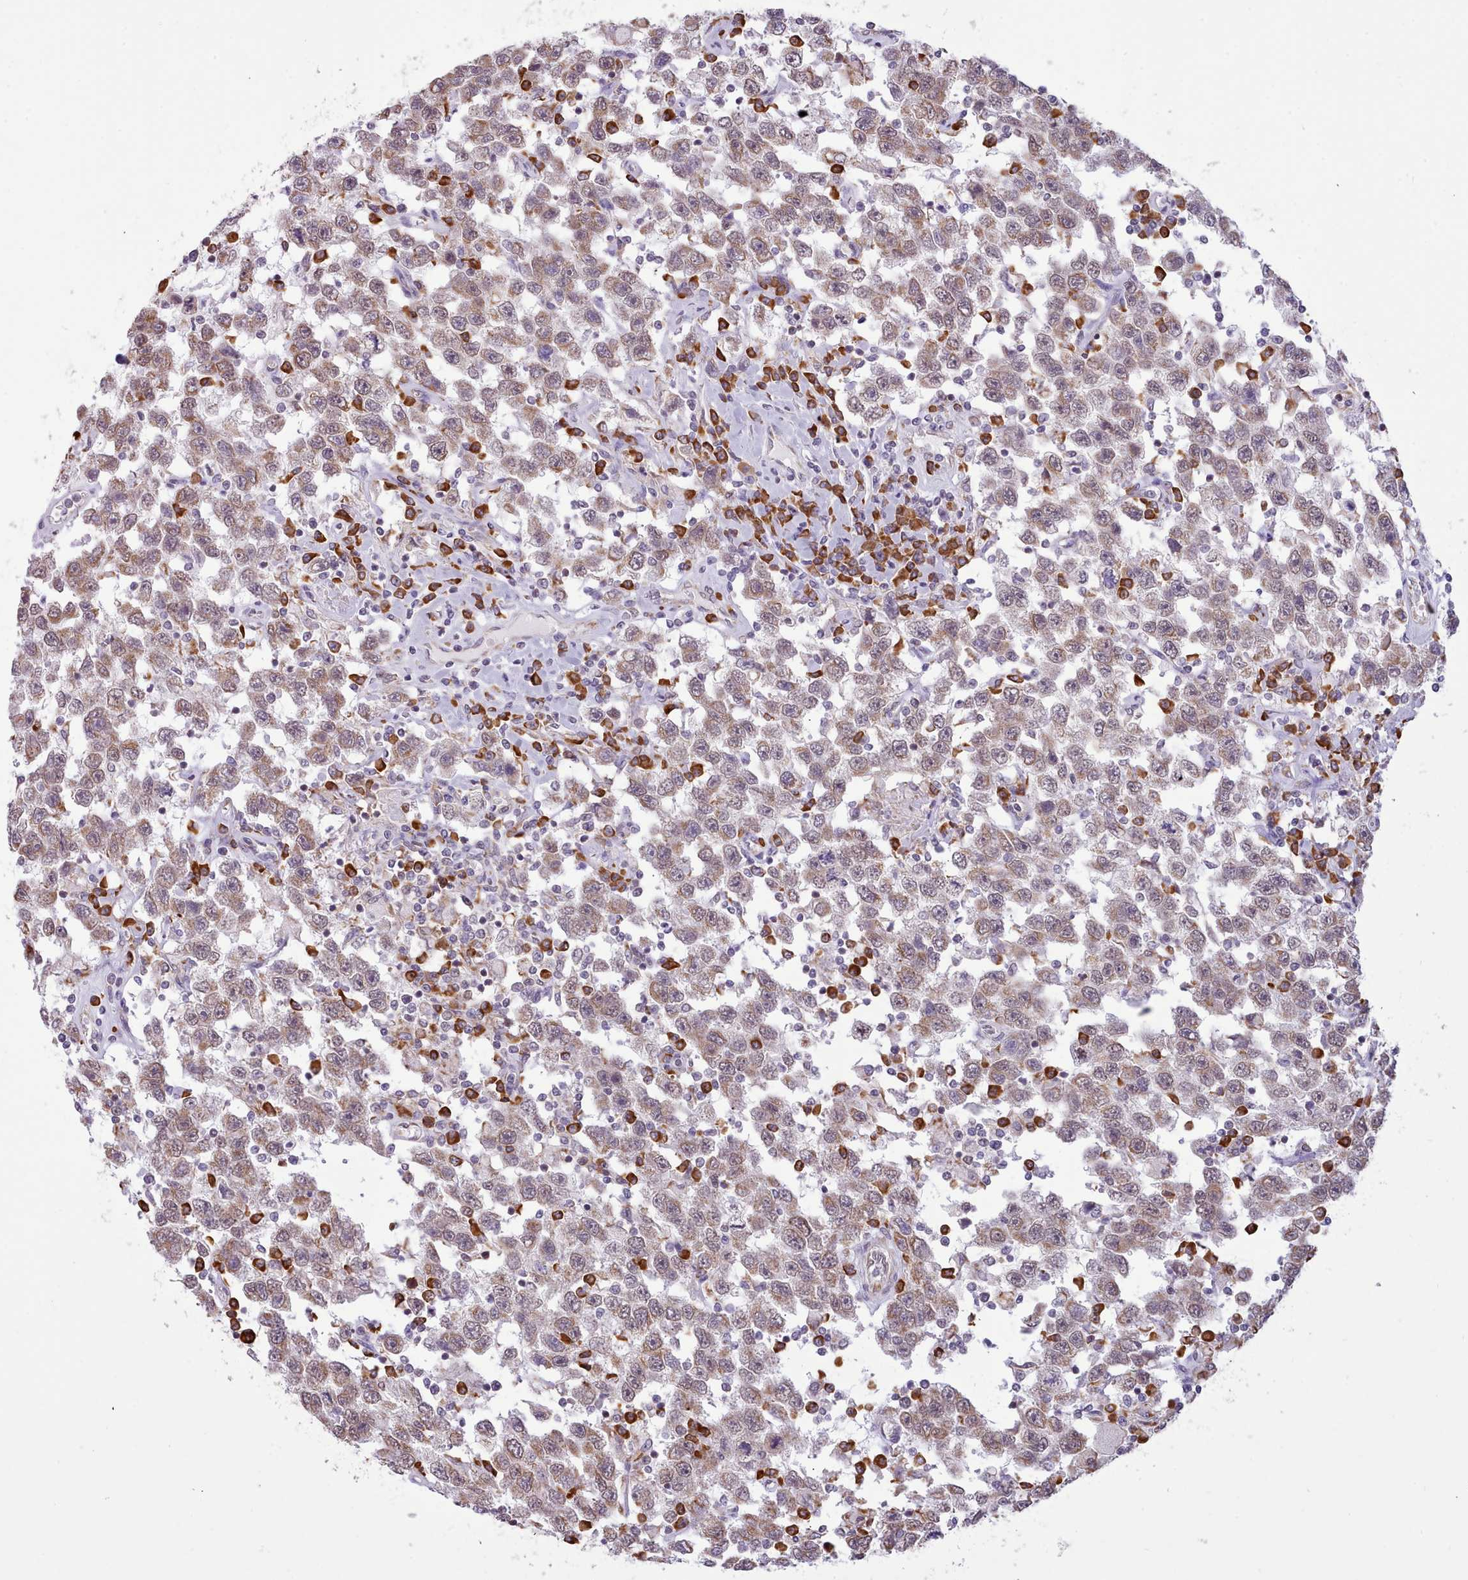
{"staining": {"intensity": "weak", "quantity": ">75%", "location": "cytoplasmic/membranous,nuclear"}, "tissue": "testis cancer", "cell_type": "Tumor cells", "image_type": "cancer", "snomed": [{"axis": "morphology", "description": "Seminoma, NOS"}, {"axis": "topography", "description": "Testis"}], "caption": "There is low levels of weak cytoplasmic/membranous and nuclear expression in tumor cells of testis cancer, as demonstrated by immunohistochemical staining (brown color).", "gene": "SEC61B", "patient": {"sex": "male", "age": 41}}